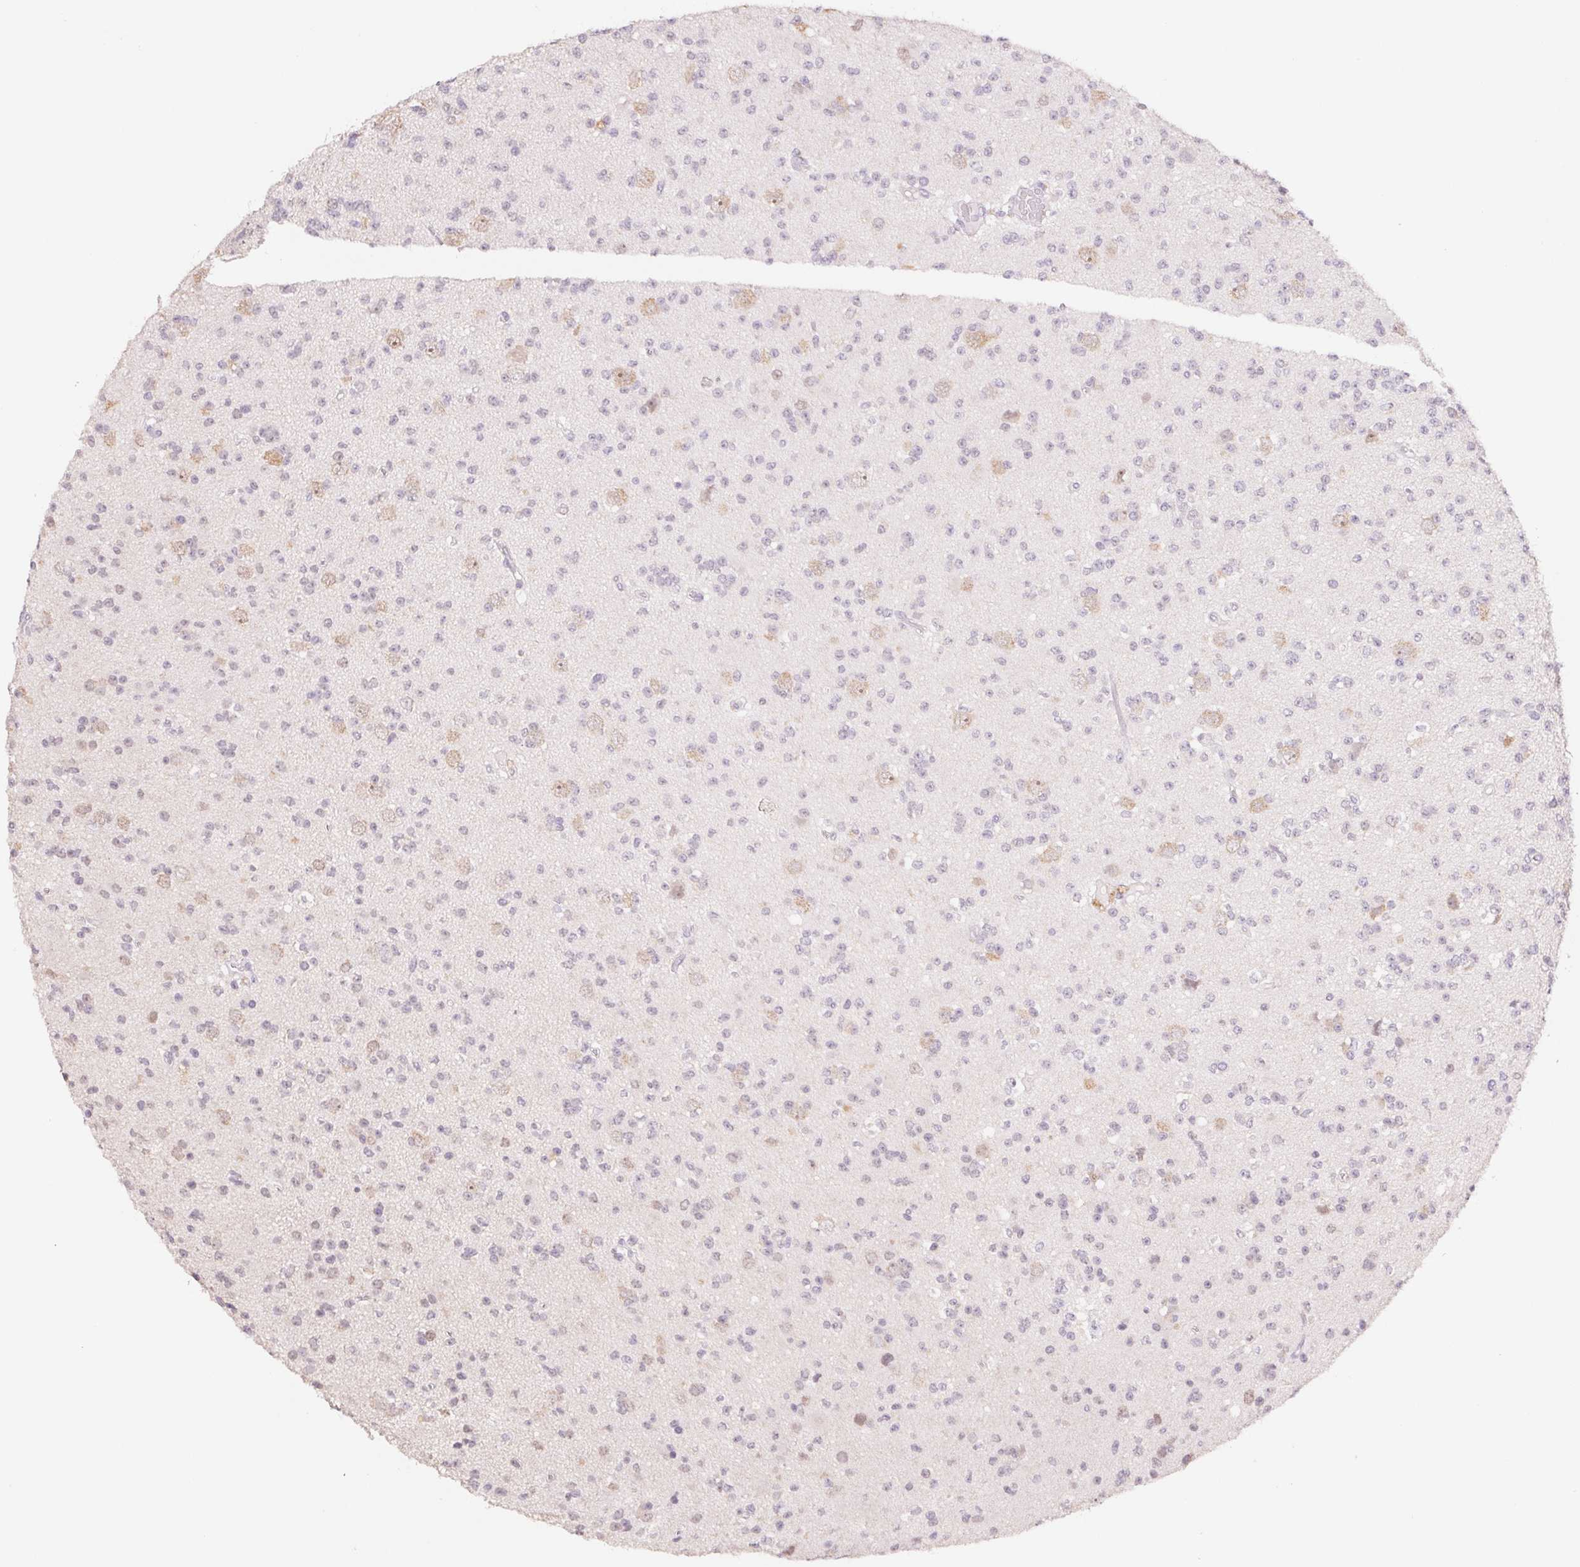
{"staining": {"intensity": "negative", "quantity": "none", "location": "none"}, "tissue": "glioma", "cell_type": "Tumor cells", "image_type": "cancer", "snomed": [{"axis": "morphology", "description": "Glioma, malignant, High grade"}, {"axis": "topography", "description": "Brain"}], "caption": "This is an immunohistochemistry micrograph of human glioma. There is no expression in tumor cells.", "gene": "PNMA8B", "patient": {"sex": "male", "age": 36}}